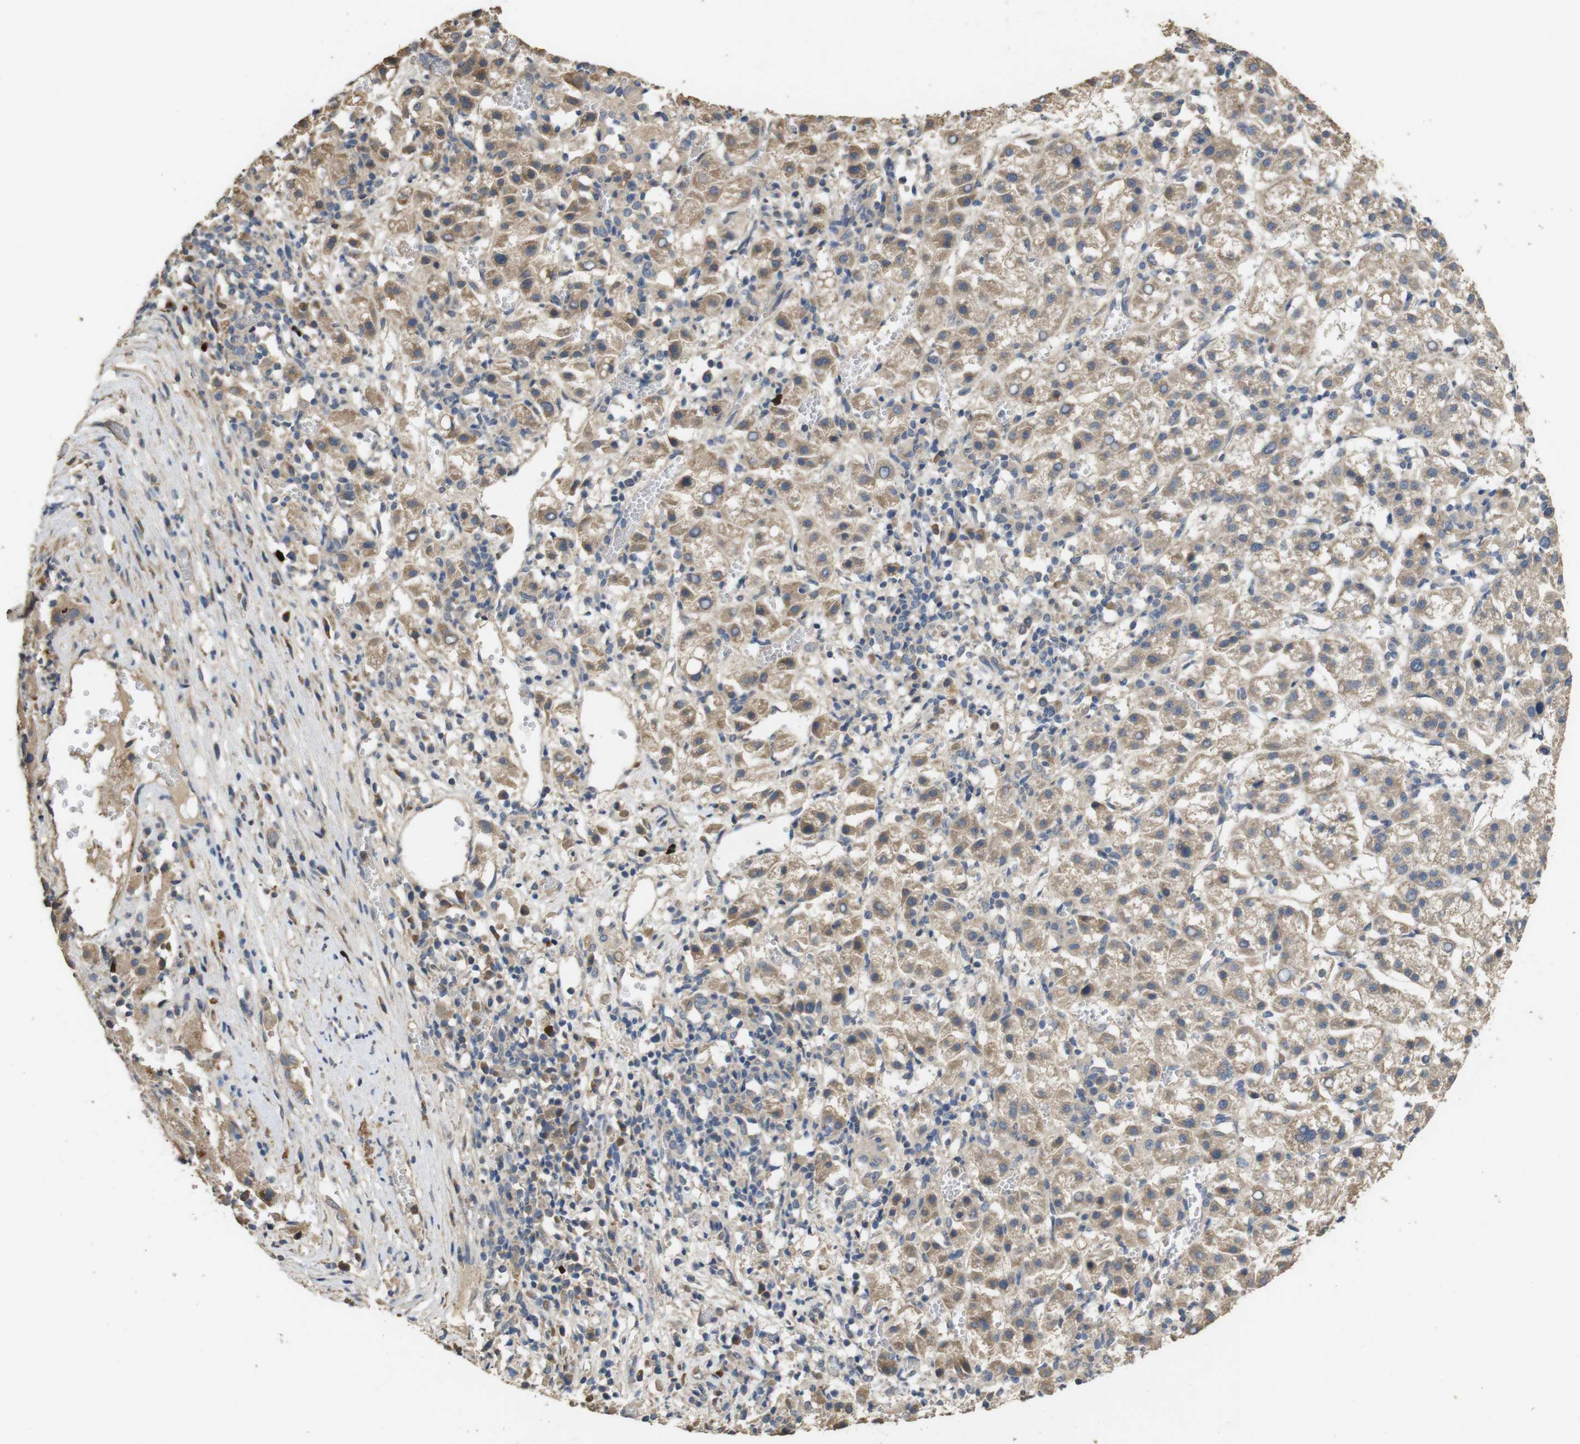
{"staining": {"intensity": "moderate", "quantity": "25%-75%", "location": "cytoplasmic/membranous"}, "tissue": "liver cancer", "cell_type": "Tumor cells", "image_type": "cancer", "snomed": [{"axis": "morphology", "description": "Carcinoma, Hepatocellular, NOS"}, {"axis": "topography", "description": "Liver"}], "caption": "DAB immunohistochemical staining of human hepatocellular carcinoma (liver) demonstrates moderate cytoplasmic/membranous protein staining in approximately 25%-75% of tumor cells. The protein of interest is stained brown, and the nuclei are stained in blue (DAB (3,3'-diaminobenzidine) IHC with brightfield microscopy, high magnification).", "gene": "PCDHB10", "patient": {"sex": "female", "age": 58}}